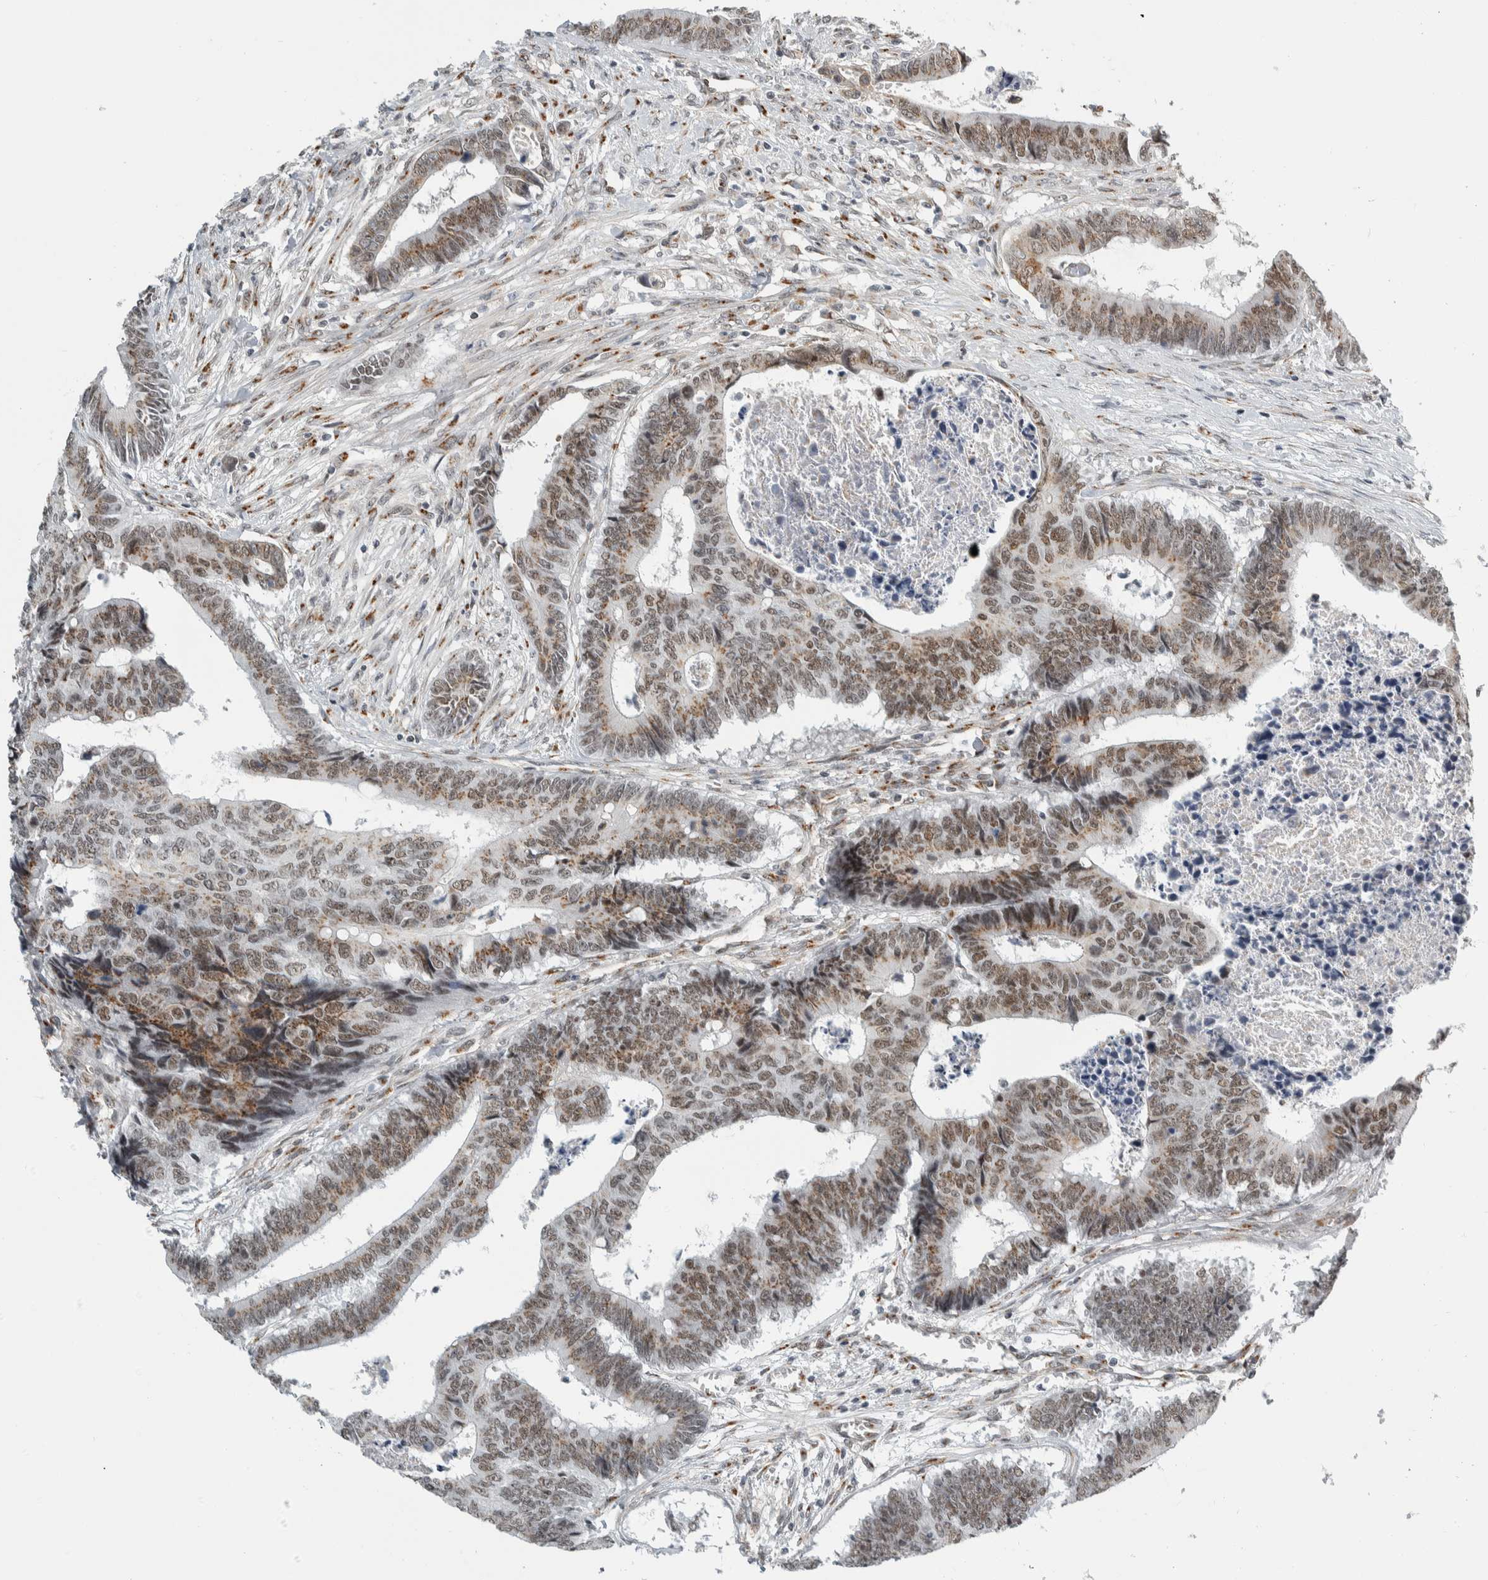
{"staining": {"intensity": "weak", "quantity": ">75%", "location": "cytoplasmic/membranous,nuclear"}, "tissue": "colorectal cancer", "cell_type": "Tumor cells", "image_type": "cancer", "snomed": [{"axis": "morphology", "description": "Adenocarcinoma, NOS"}, {"axis": "topography", "description": "Rectum"}], "caption": "DAB (3,3'-diaminobenzidine) immunohistochemical staining of human adenocarcinoma (colorectal) displays weak cytoplasmic/membranous and nuclear protein staining in approximately >75% of tumor cells.", "gene": "ZMYND8", "patient": {"sex": "male", "age": 84}}